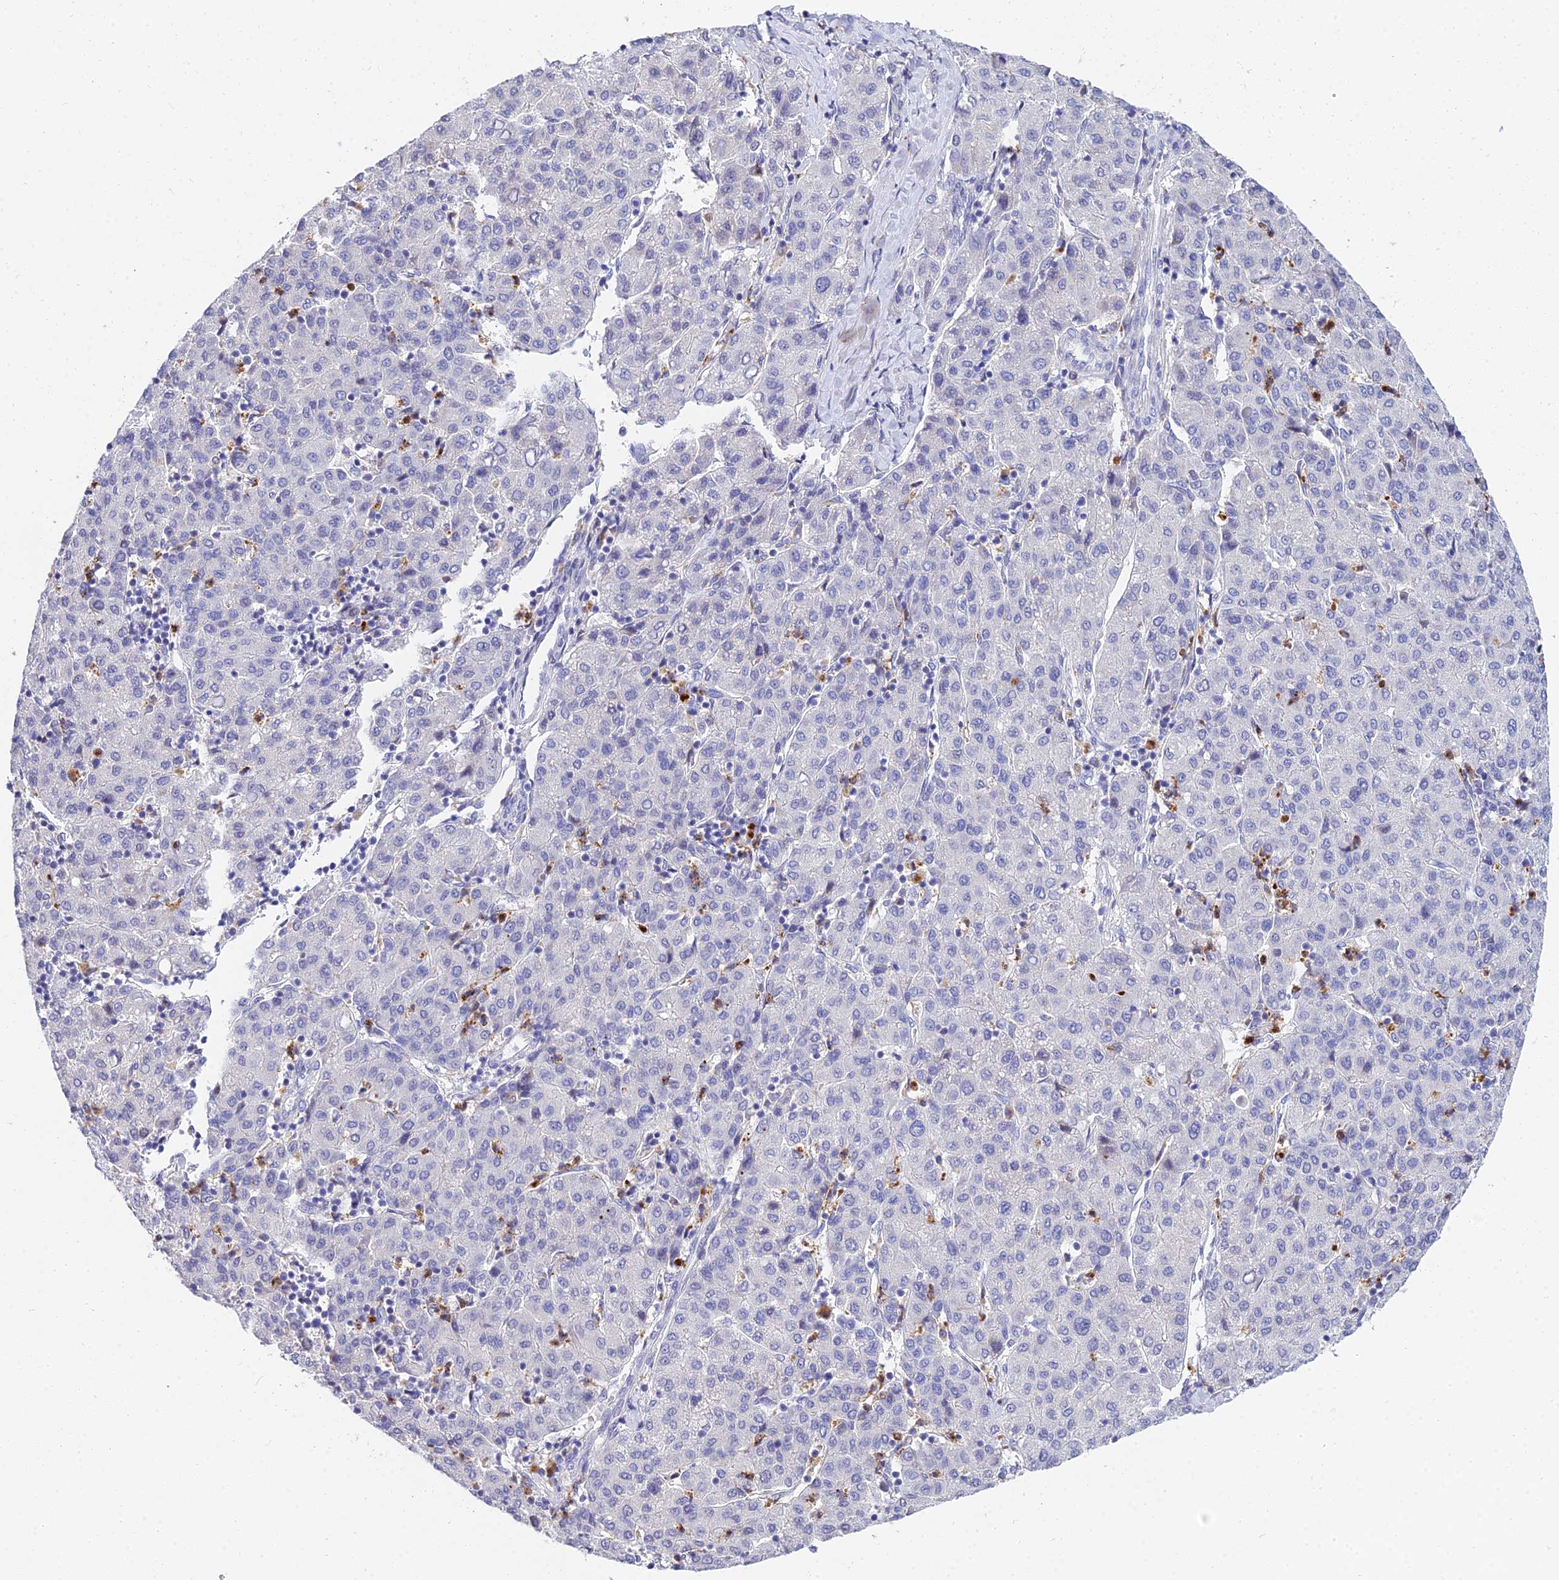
{"staining": {"intensity": "negative", "quantity": "none", "location": "none"}, "tissue": "liver cancer", "cell_type": "Tumor cells", "image_type": "cancer", "snomed": [{"axis": "morphology", "description": "Carcinoma, Hepatocellular, NOS"}, {"axis": "topography", "description": "Liver"}], "caption": "Tumor cells are negative for protein expression in human liver cancer (hepatocellular carcinoma).", "gene": "VWC2L", "patient": {"sex": "male", "age": 65}}